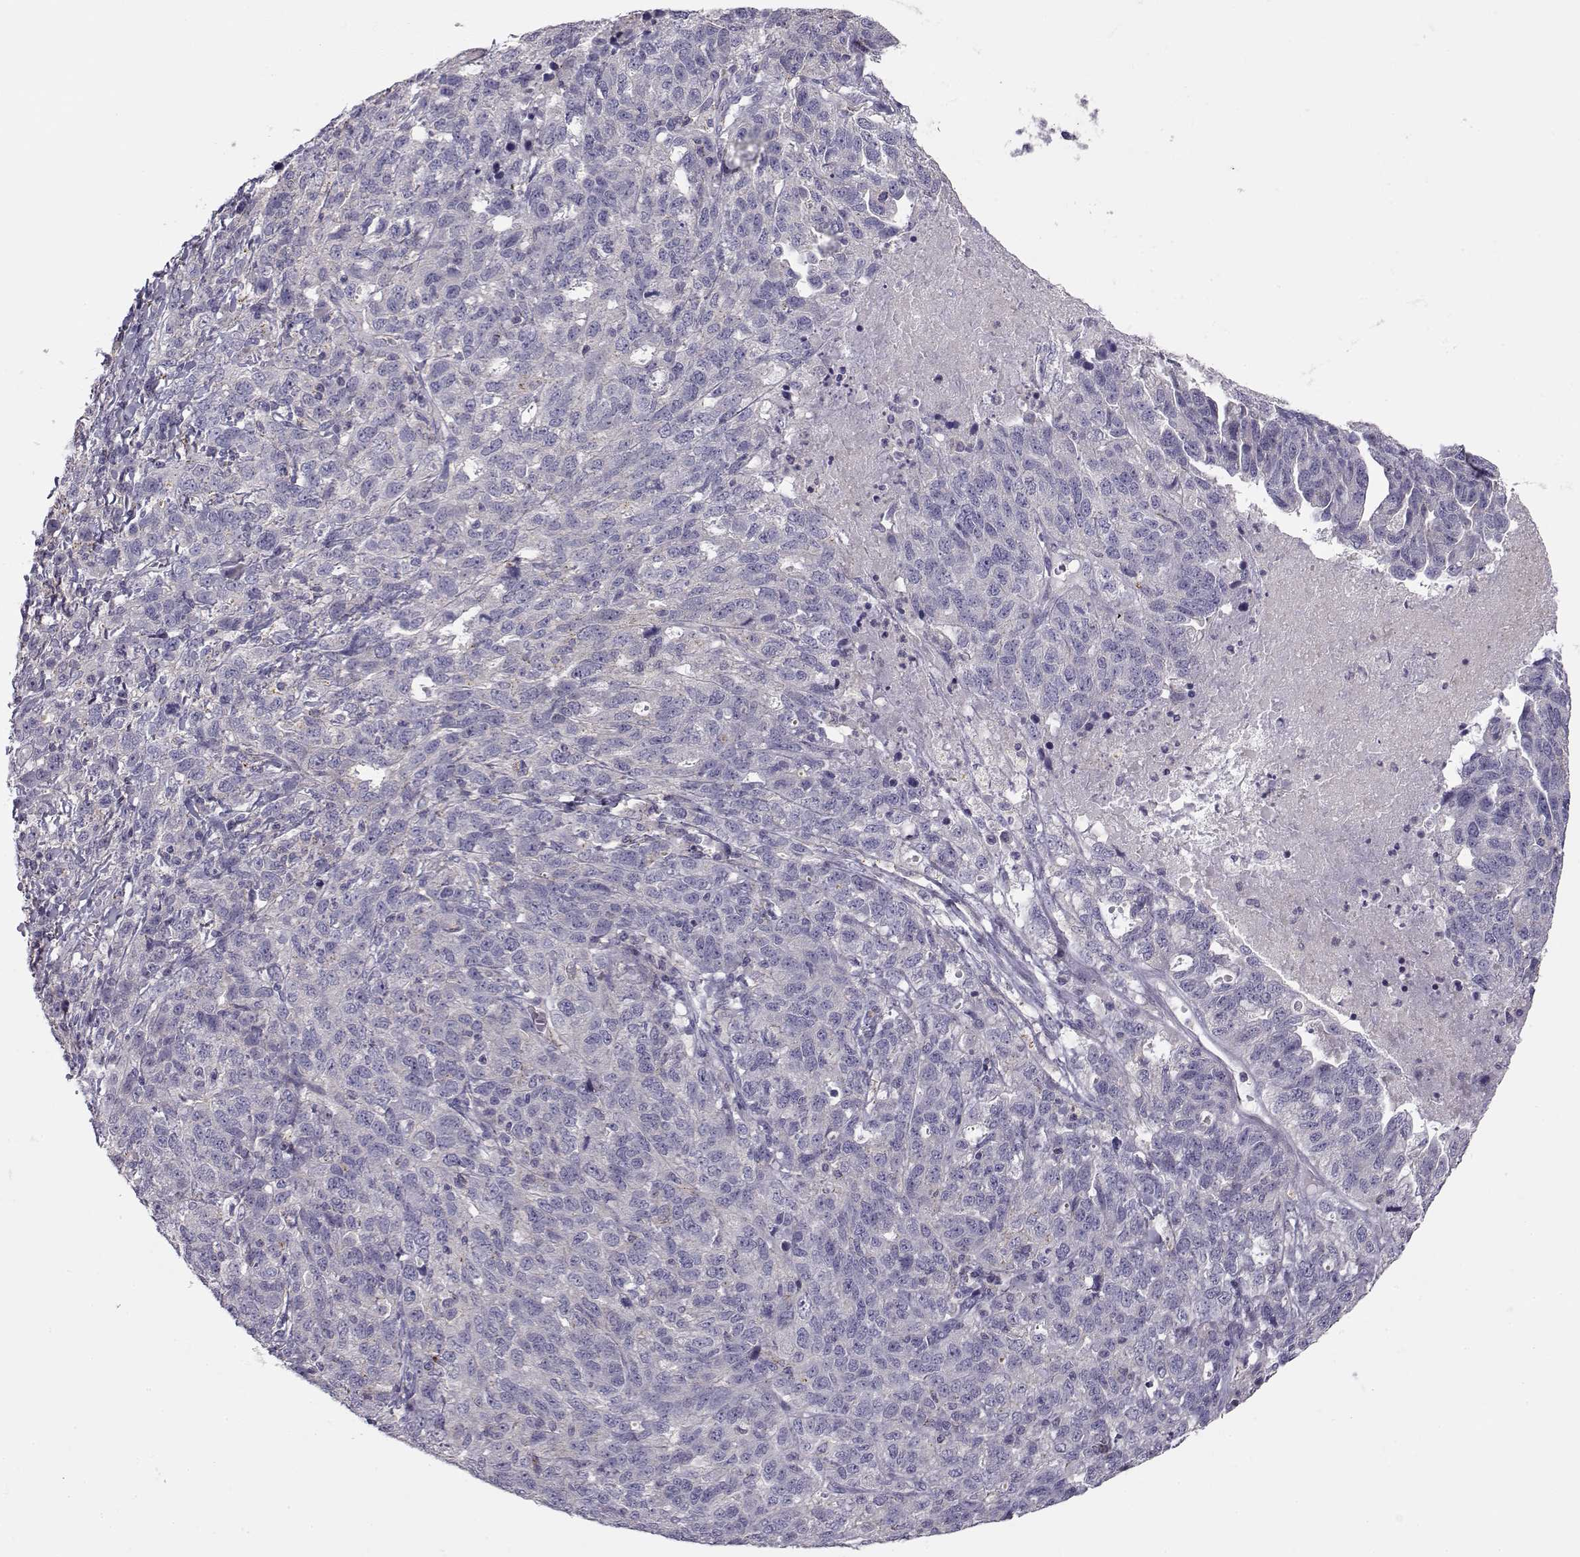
{"staining": {"intensity": "negative", "quantity": "none", "location": "none"}, "tissue": "ovarian cancer", "cell_type": "Tumor cells", "image_type": "cancer", "snomed": [{"axis": "morphology", "description": "Cystadenocarcinoma, serous, NOS"}, {"axis": "topography", "description": "Ovary"}], "caption": "Photomicrograph shows no significant protein staining in tumor cells of serous cystadenocarcinoma (ovarian). The staining was performed using DAB to visualize the protein expression in brown, while the nuclei were stained in blue with hematoxylin (Magnification: 20x).", "gene": "GRK1", "patient": {"sex": "female", "age": 71}}